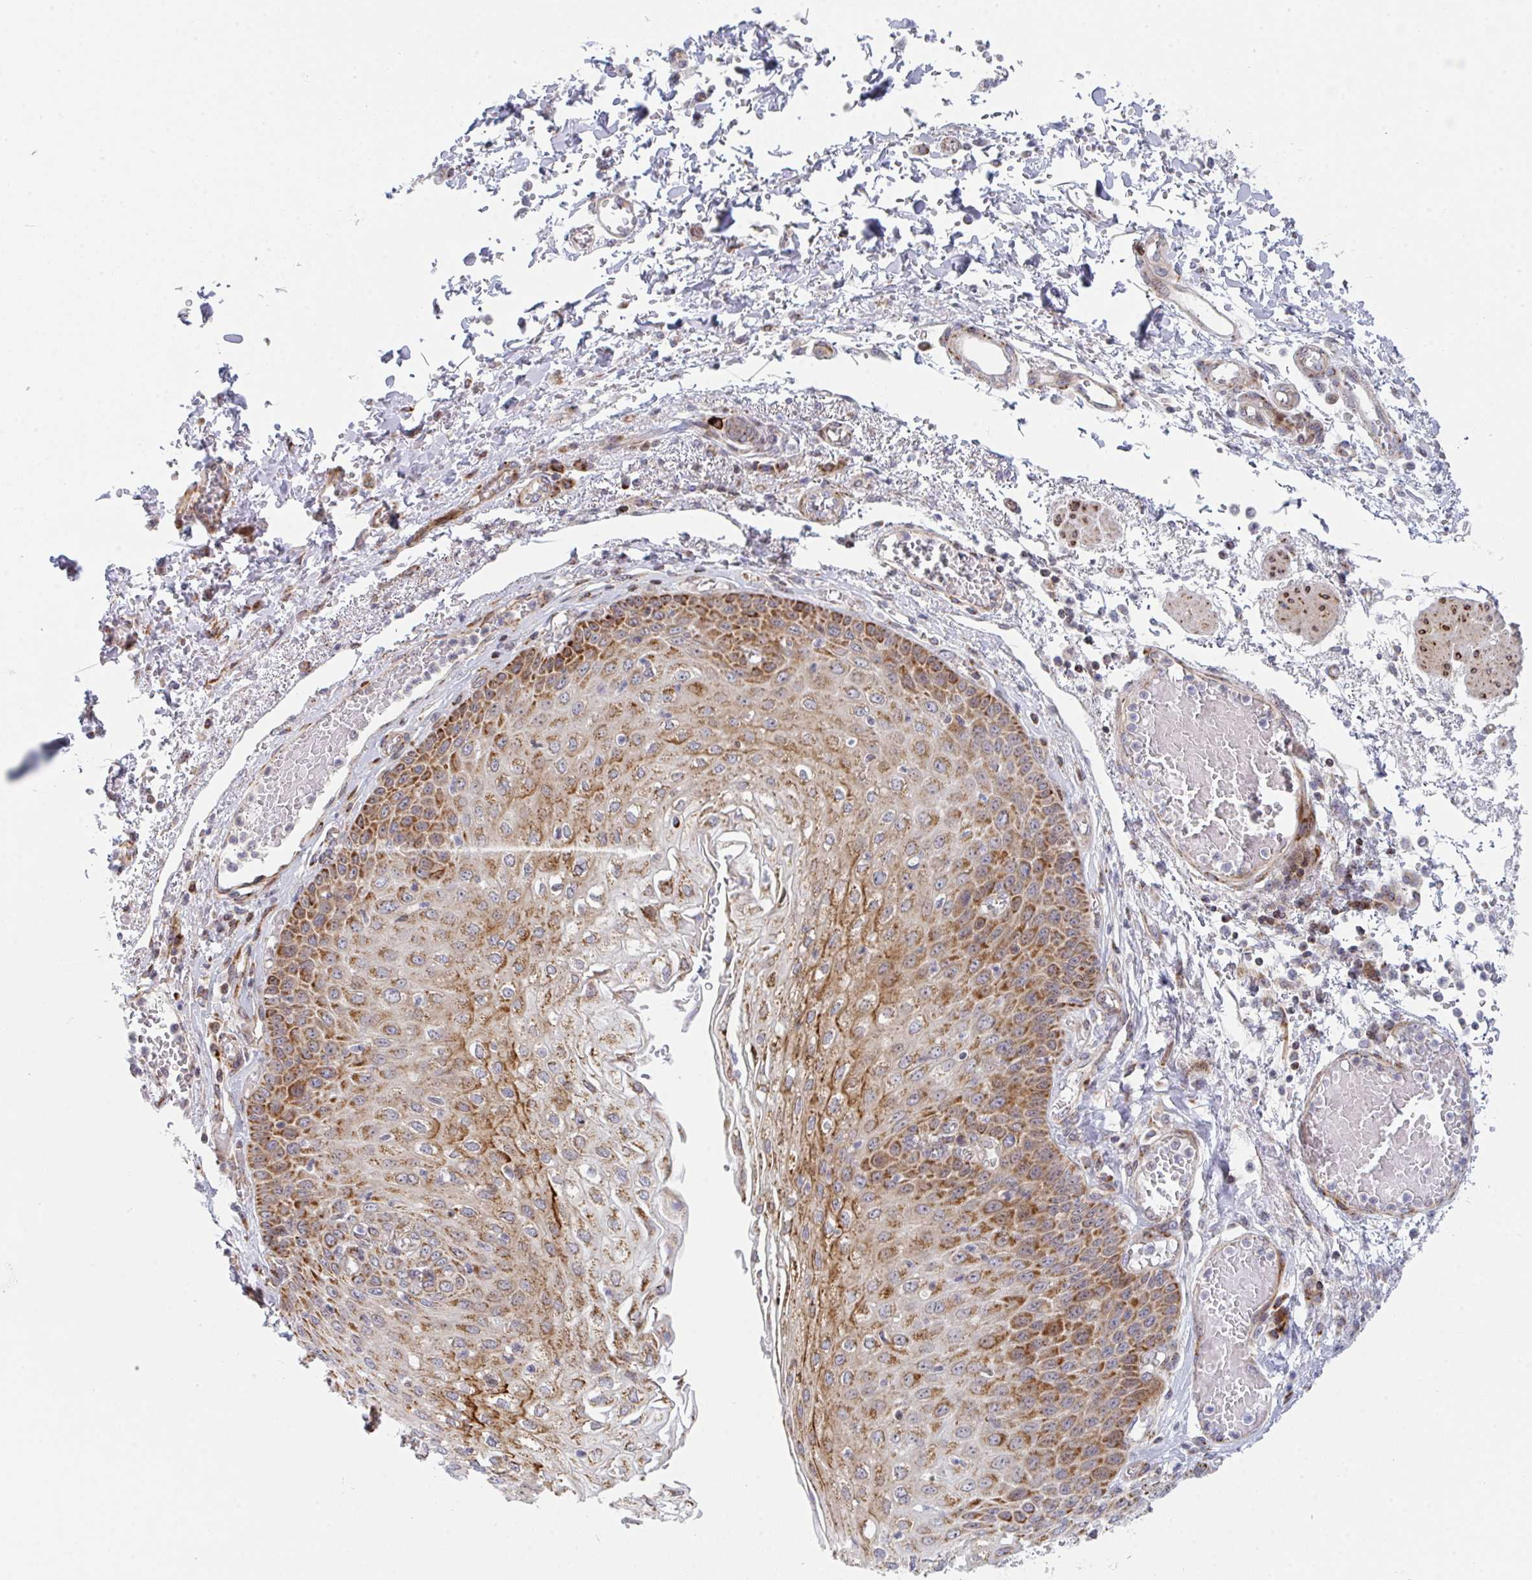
{"staining": {"intensity": "strong", "quantity": "25%-75%", "location": "cytoplasmic/membranous"}, "tissue": "esophagus", "cell_type": "Squamous epithelial cells", "image_type": "normal", "snomed": [{"axis": "morphology", "description": "Normal tissue, NOS"}, {"axis": "morphology", "description": "Adenocarcinoma, NOS"}, {"axis": "topography", "description": "Esophagus"}], "caption": "This micrograph displays IHC staining of unremarkable esophagus, with high strong cytoplasmic/membranous staining in approximately 25%-75% of squamous epithelial cells.", "gene": "PRKCH", "patient": {"sex": "male", "age": 81}}